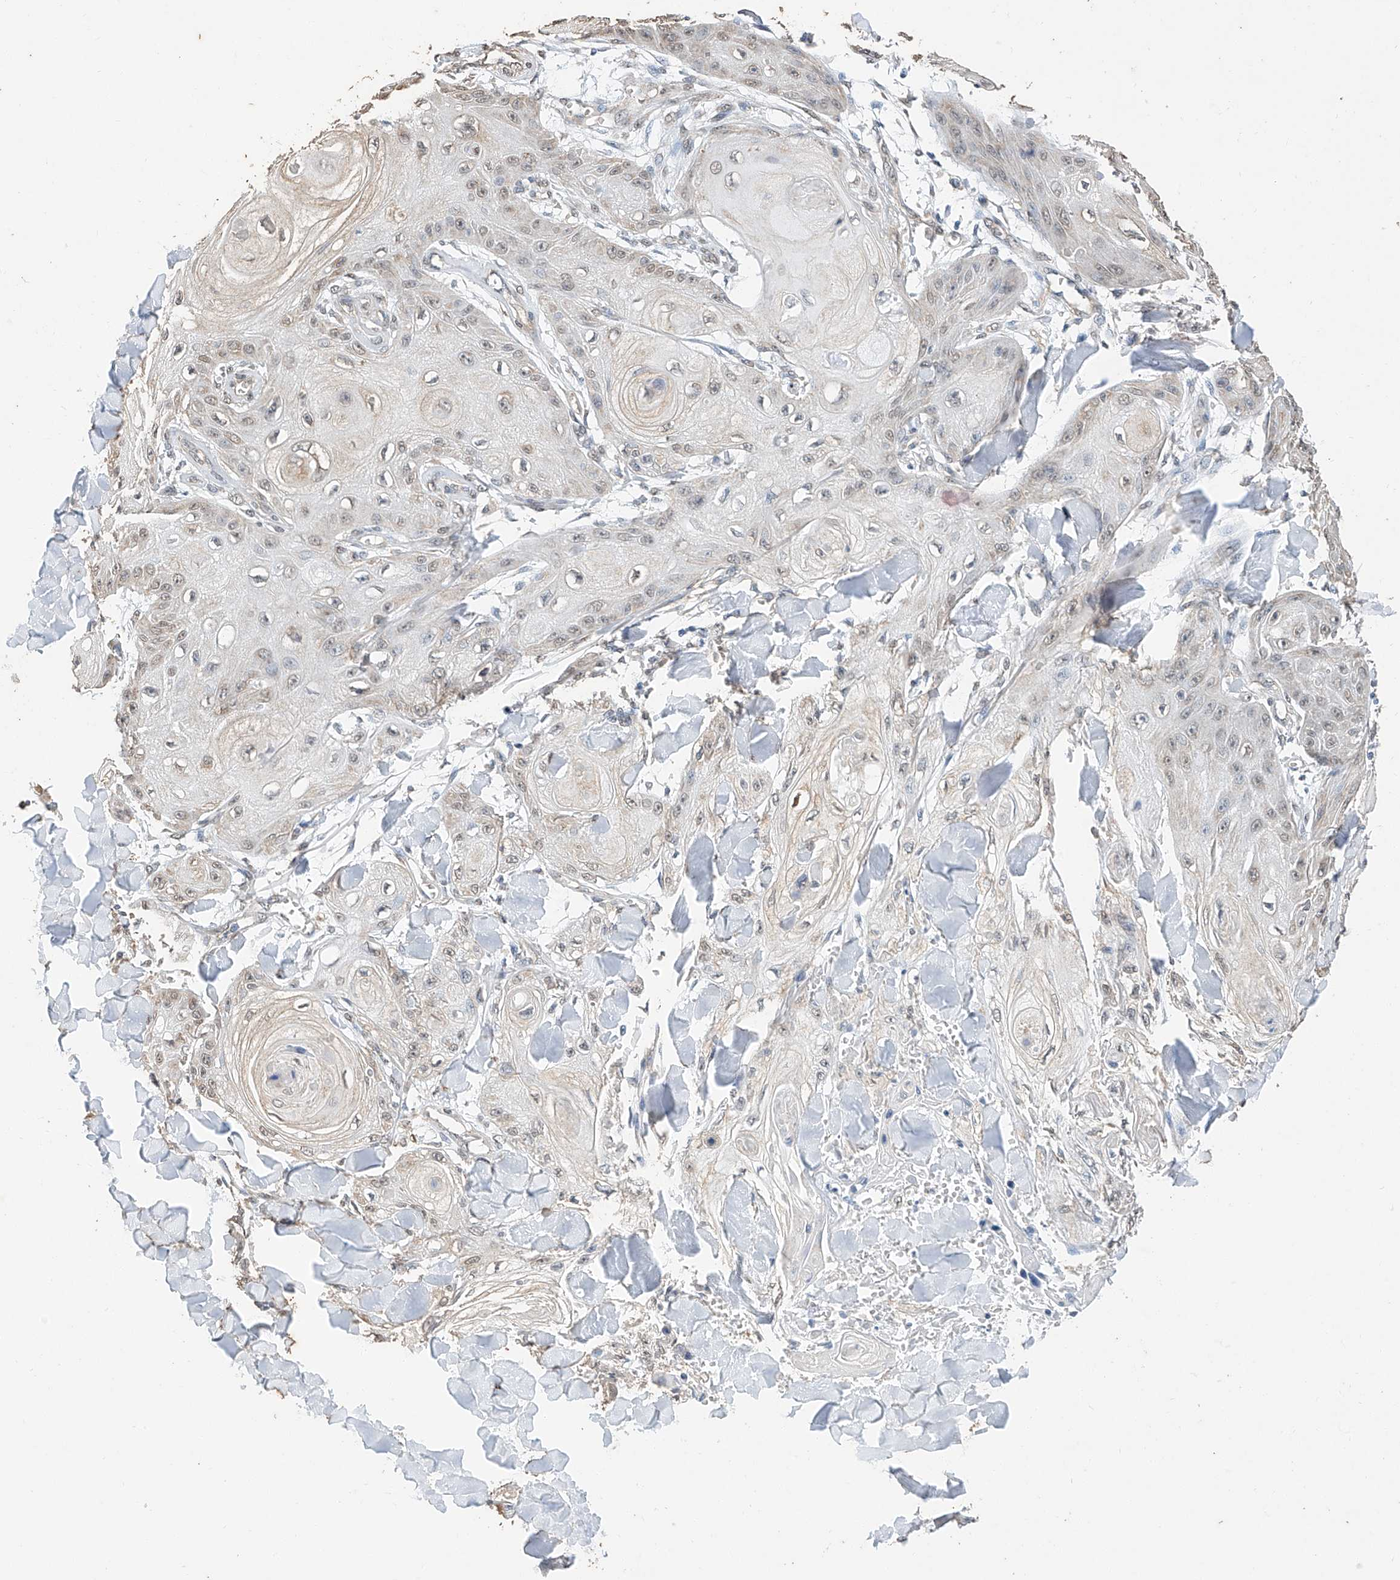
{"staining": {"intensity": "negative", "quantity": "none", "location": "none"}, "tissue": "skin cancer", "cell_type": "Tumor cells", "image_type": "cancer", "snomed": [{"axis": "morphology", "description": "Squamous cell carcinoma, NOS"}, {"axis": "topography", "description": "Skin"}], "caption": "IHC of skin cancer (squamous cell carcinoma) exhibits no positivity in tumor cells.", "gene": "CERS4", "patient": {"sex": "male", "age": 74}}